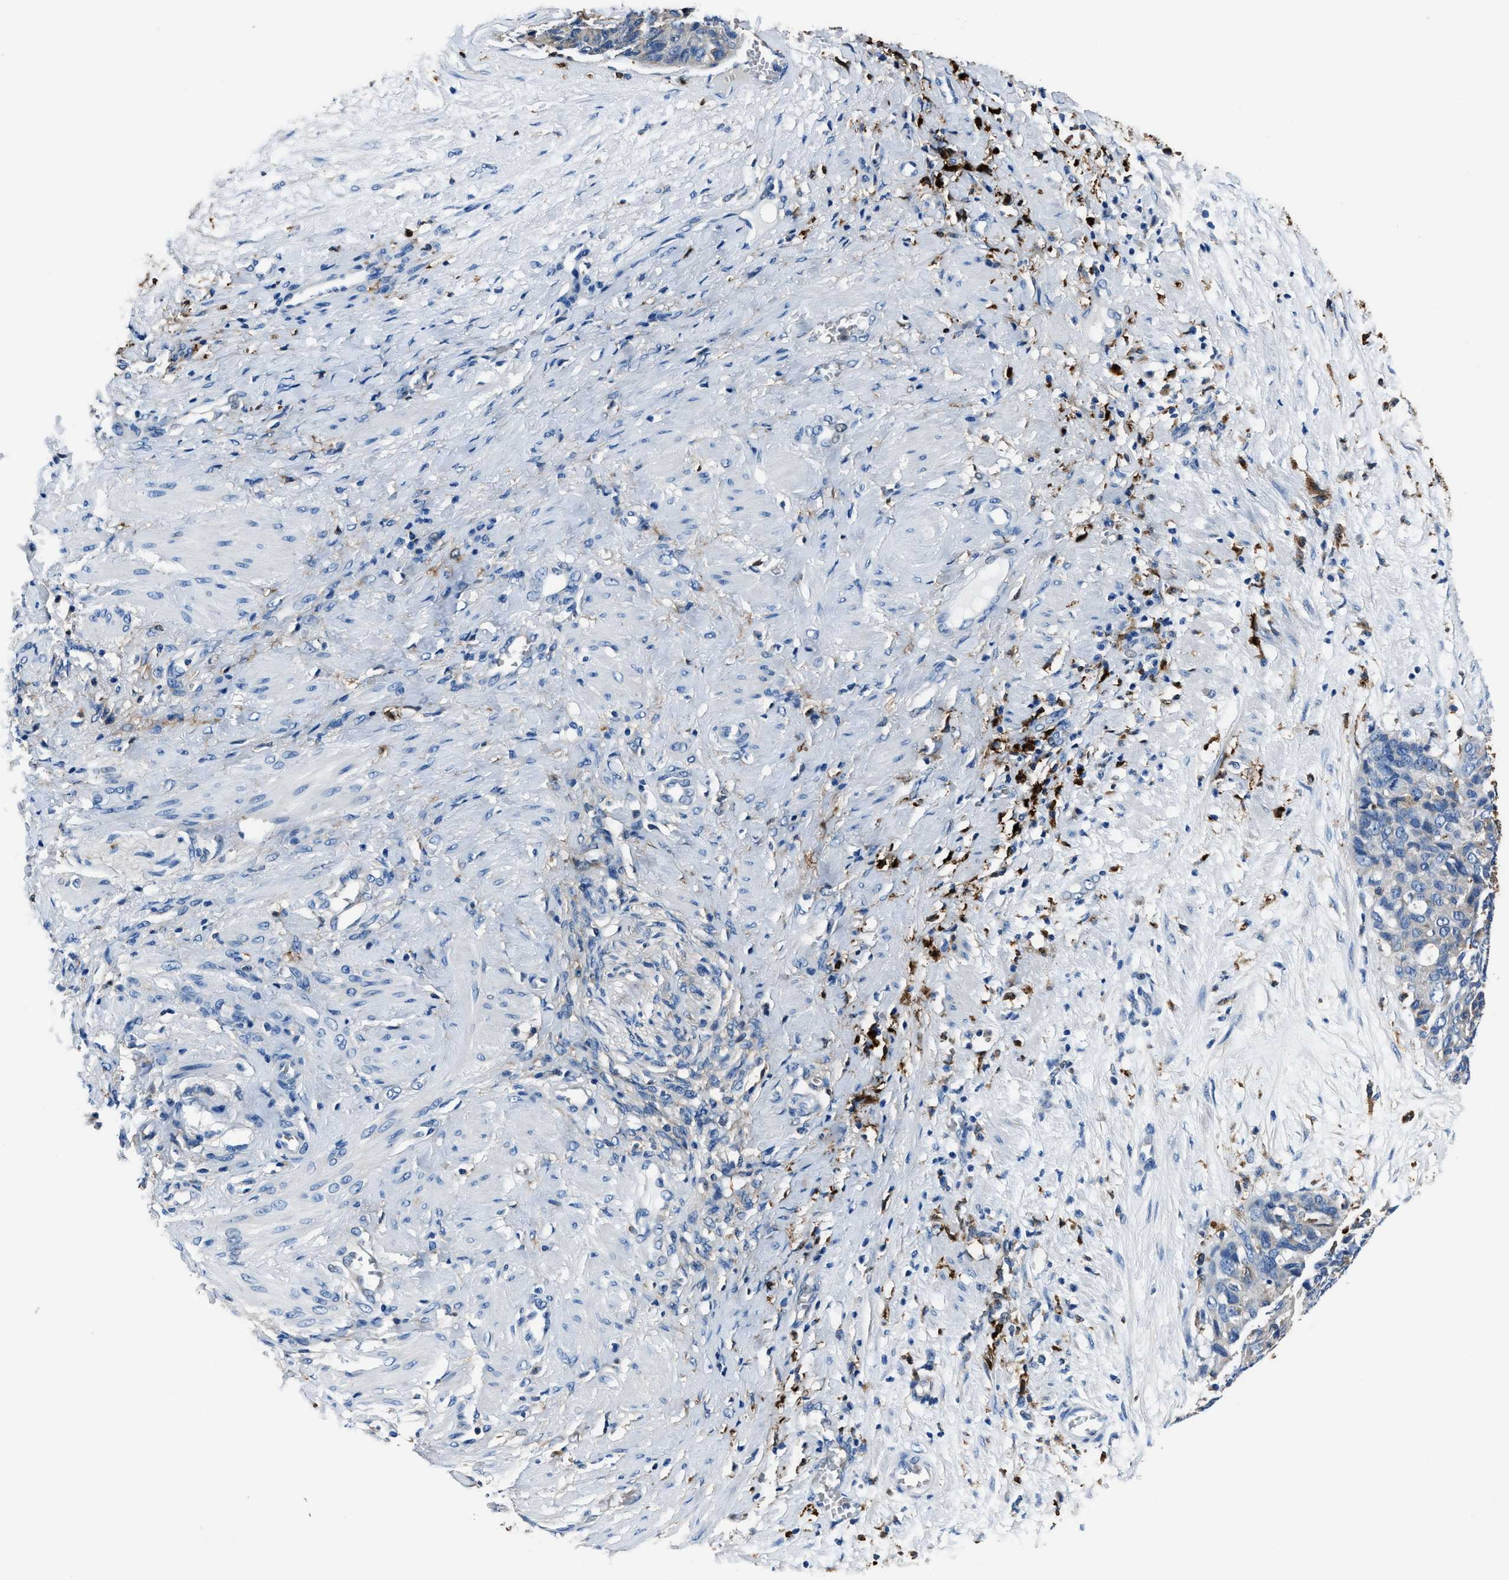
{"staining": {"intensity": "negative", "quantity": "none", "location": "none"}, "tissue": "ovarian cancer", "cell_type": "Tumor cells", "image_type": "cancer", "snomed": [{"axis": "morphology", "description": "Carcinoma, endometroid"}, {"axis": "topography", "description": "Ovary"}], "caption": "There is no significant expression in tumor cells of ovarian cancer (endometroid carcinoma).", "gene": "FTL", "patient": {"sex": "female", "age": 60}}